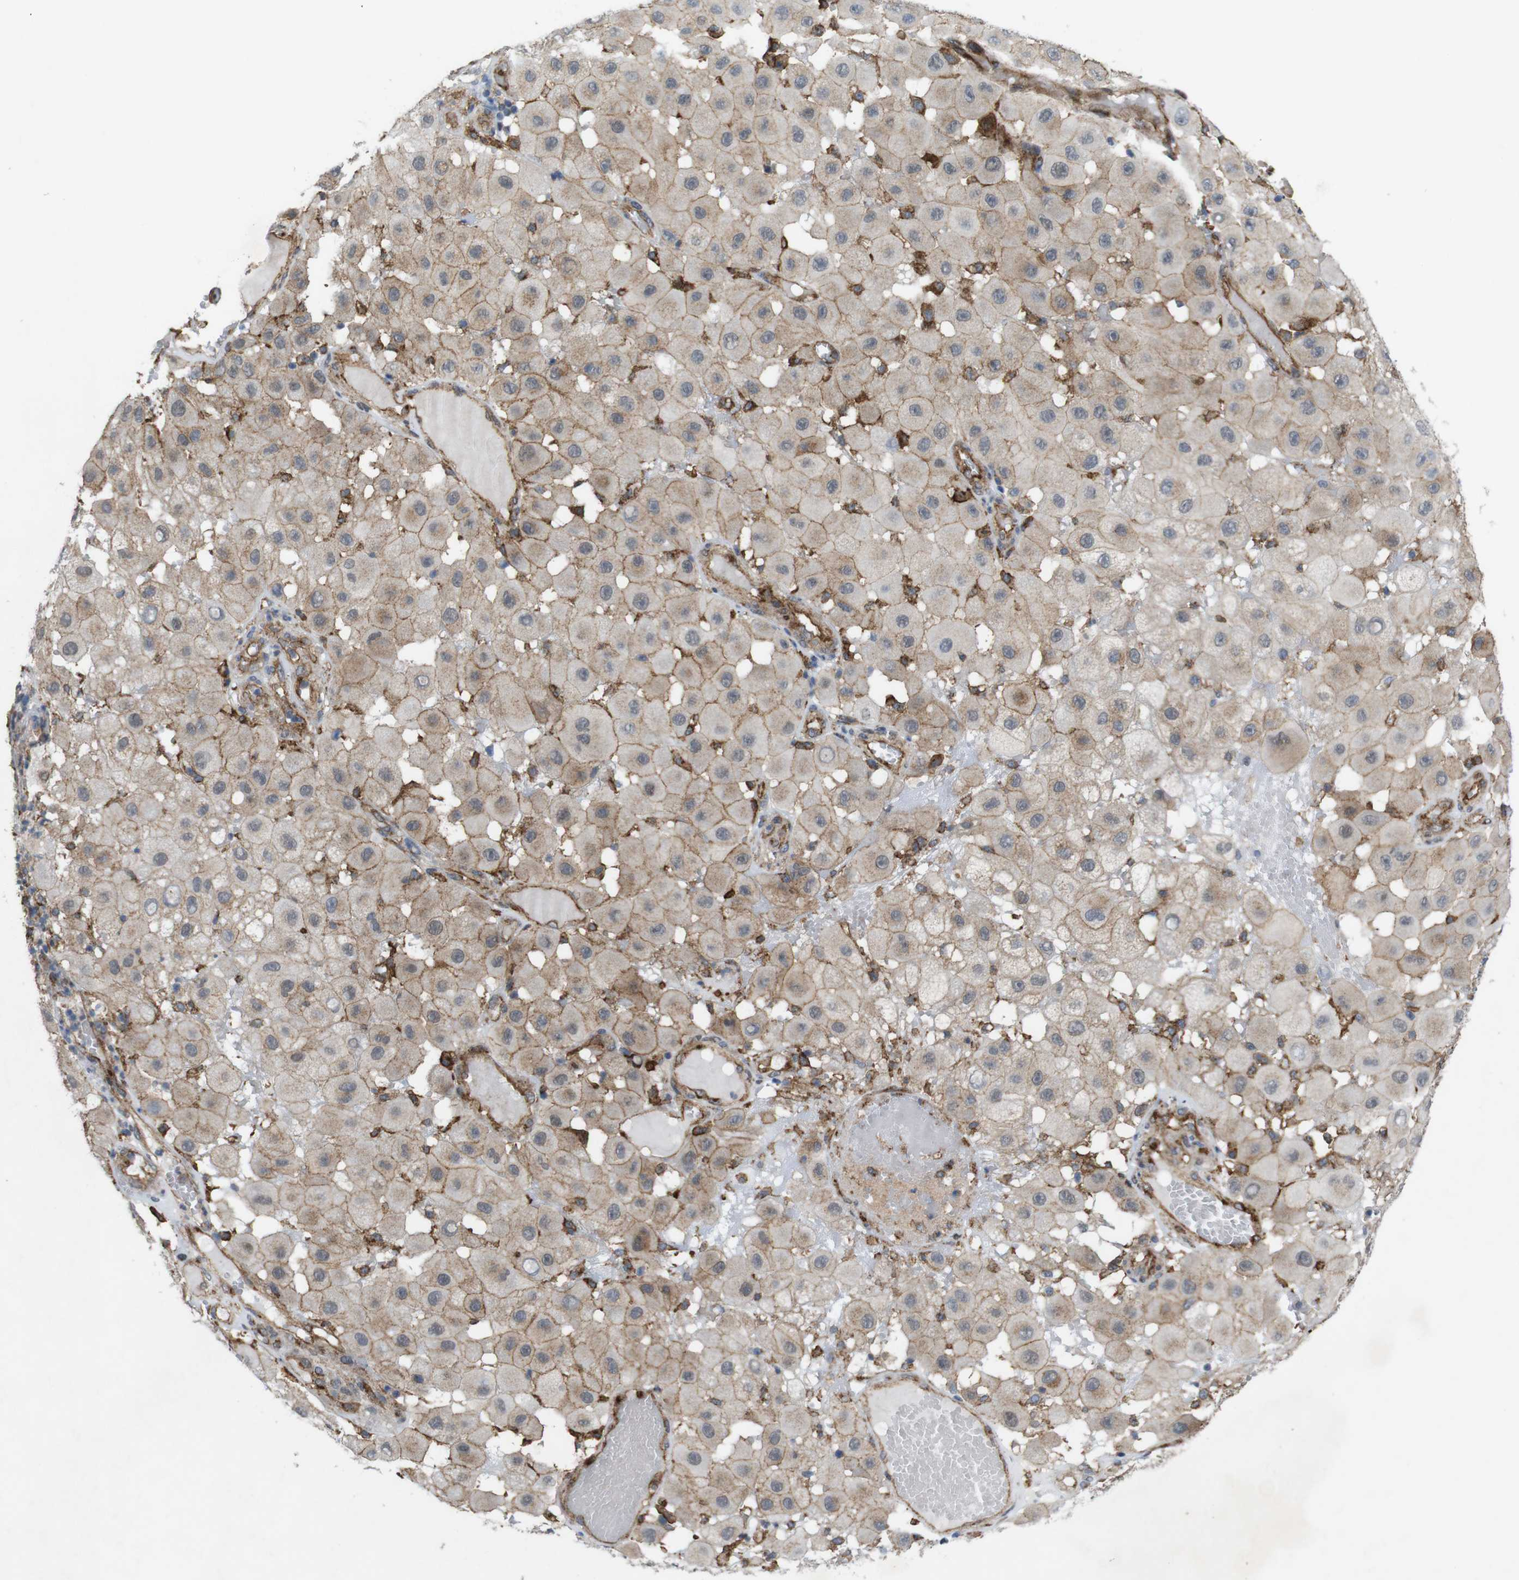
{"staining": {"intensity": "weak", "quantity": "25%-75%", "location": "cytoplasmic/membranous"}, "tissue": "melanoma", "cell_type": "Tumor cells", "image_type": "cancer", "snomed": [{"axis": "morphology", "description": "Malignant melanoma, NOS"}, {"axis": "topography", "description": "Skin"}], "caption": "This is a micrograph of immunohistochemistry staining of malignant melanoma, which shows weak staining in the cytoplasmic/membranous of tumor cells.", "gene": "PTGER4", "patient": {"sex": "female", "age": 81}}